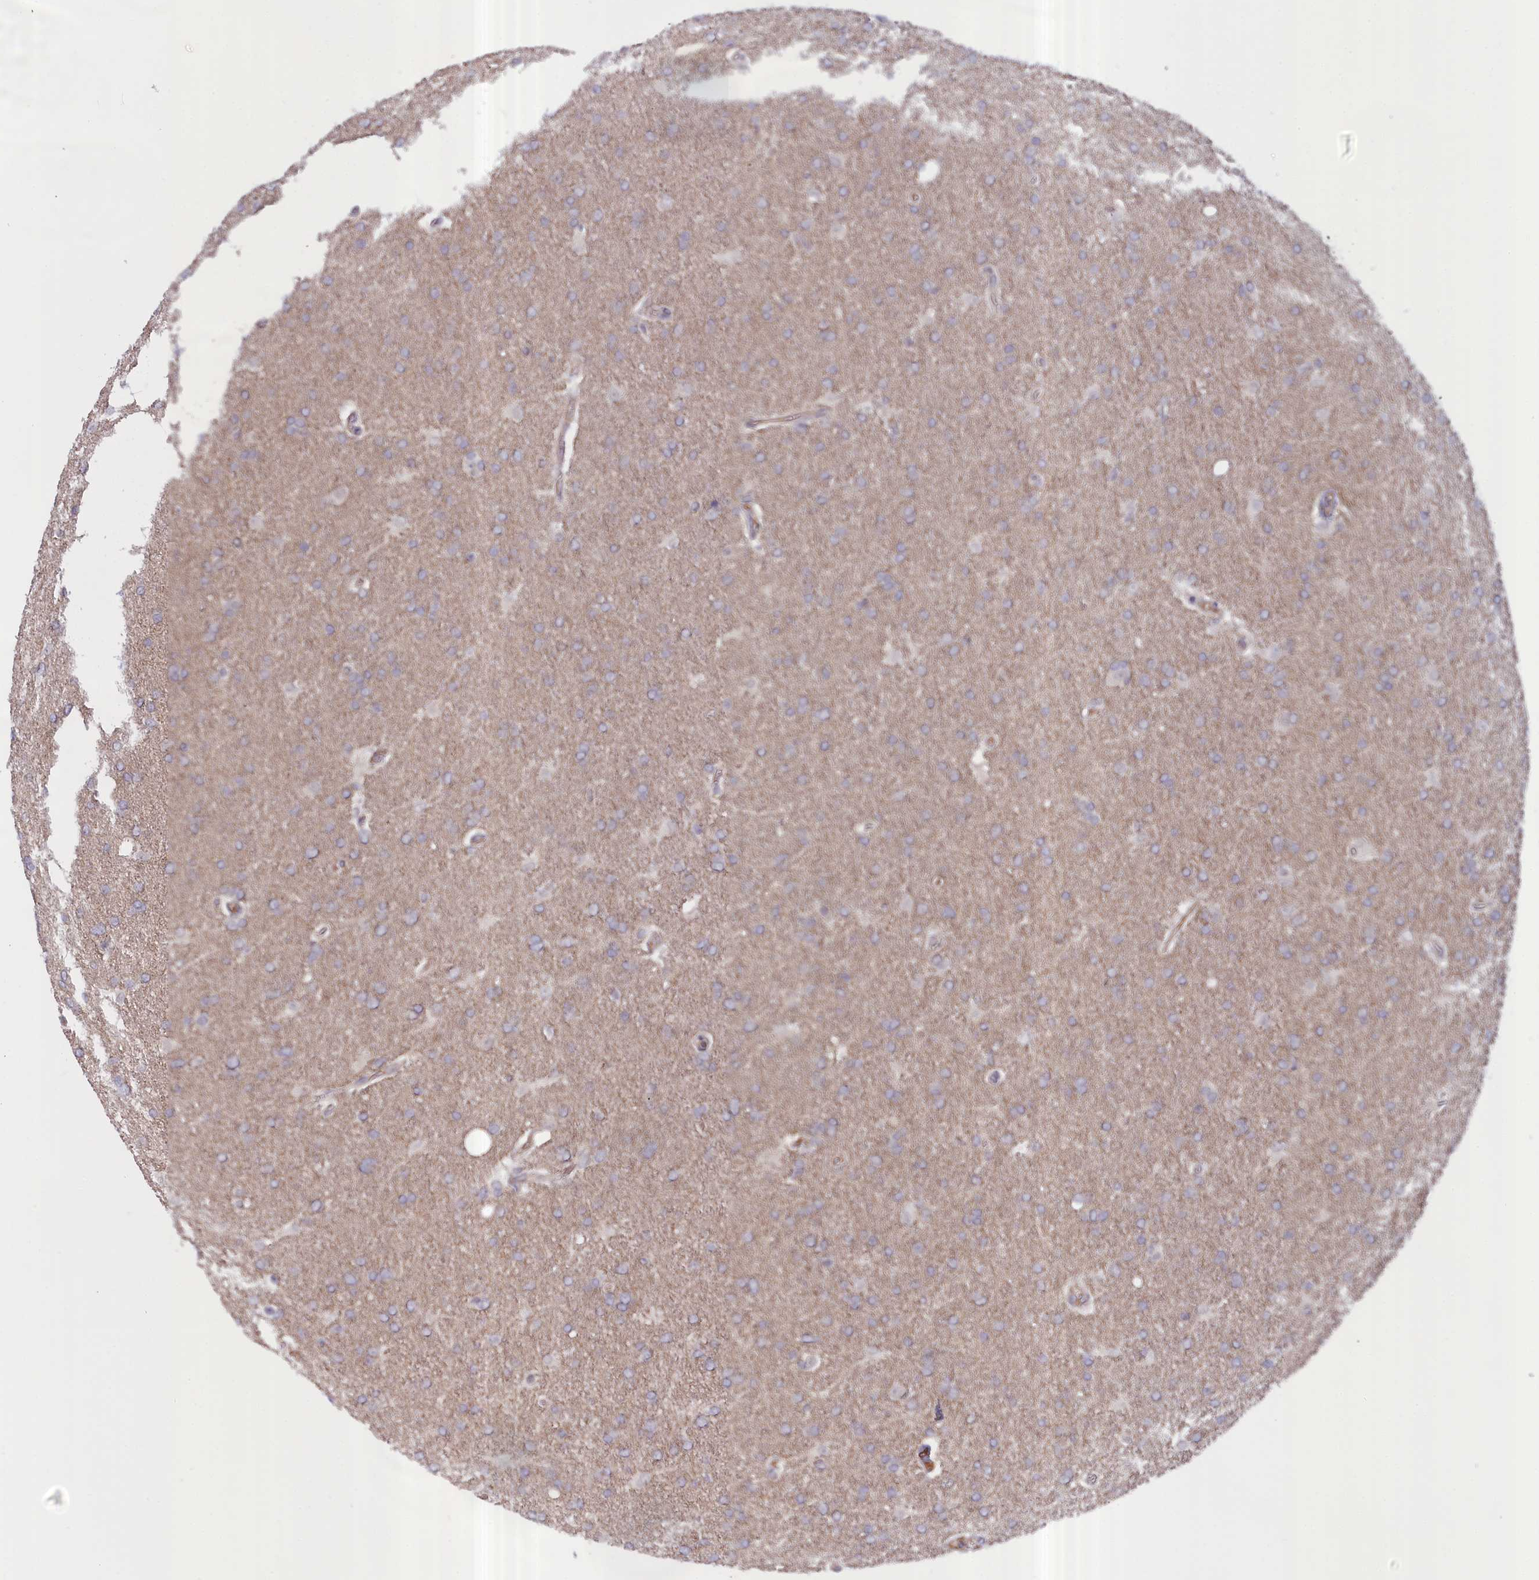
{"staining": {"intensity": "weak", "quantity": ">75%", "location": "cytoplasmic/membranous"}, "tissue": "glioma", "cell_type": "Tumor cells", "image_type": "cancer", "snomed": [{"axis": "morphology", "description": "Glioma, malignant, Low grade"}, {"axis": "topography", "description": "Brain"}], "caption": "Protein staining displays weak cytoplasmic/membranous expression in approximately >75% of tumor cells in malignant glioma (low-grade). (DAB (3,3'-diaminobenzidine) IHC with brightfield microscopy, high magnification).", "gene": "IGFALS", "patient": {"sex": "female", "age": 32}}